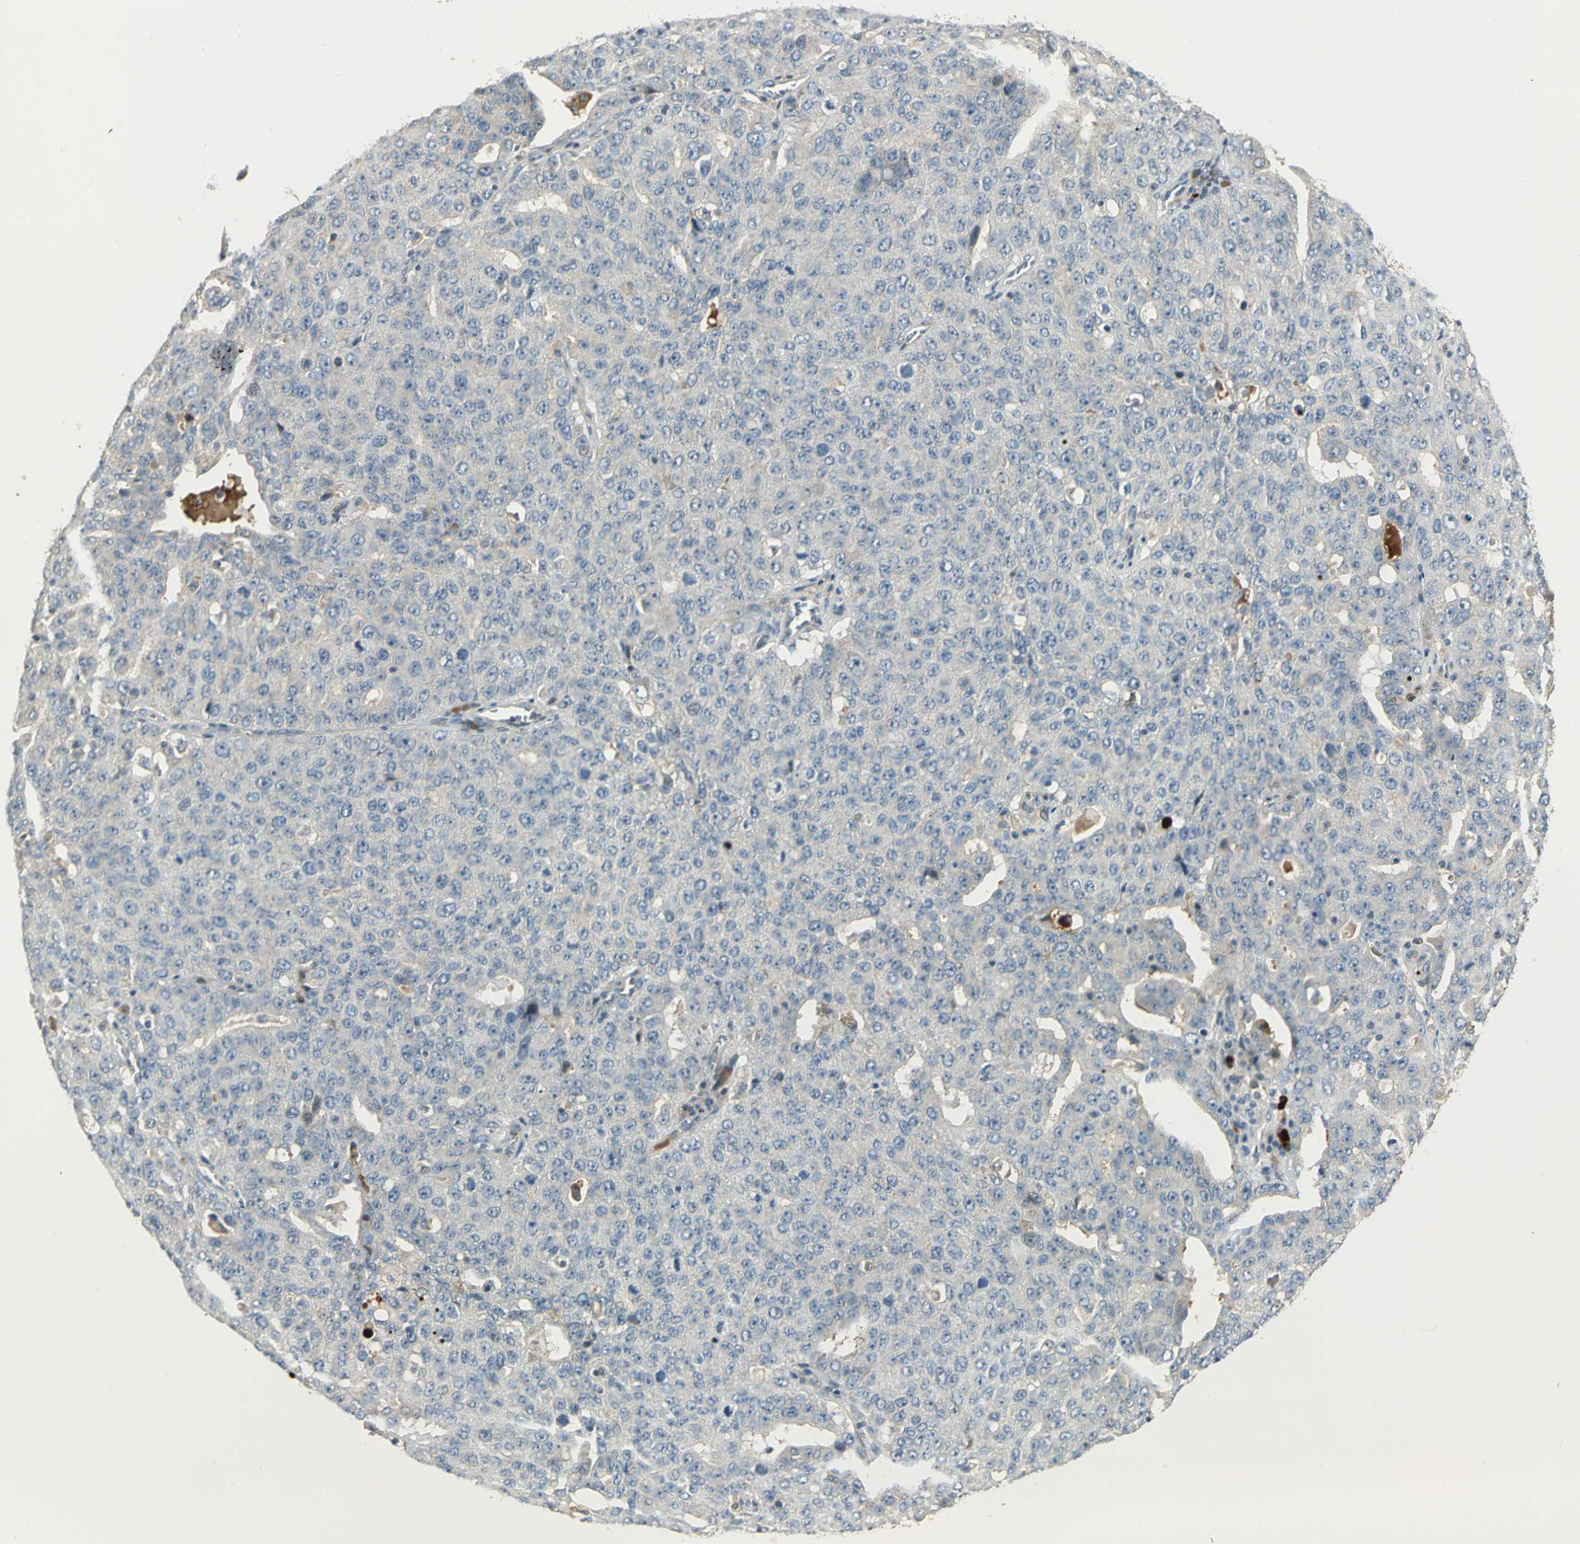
{"staining": {"intensity": "negative", "quantity": "none", "location": "none"}, "tissue": "ovarian cancer", "cell_type": "Tumor cells", "image_type": "cancer", "snomed": [{"axis": "morphology", "description": "Carcinoma, endometroid"}, {"axis": "topography", "description": "Ovary"}], "caption": "There is no significant positivity in tumor cells of ovarian cancer (endometroid carcinoma).", "gene": "PROC", "patient": {"sex": "female", "age": 62}}